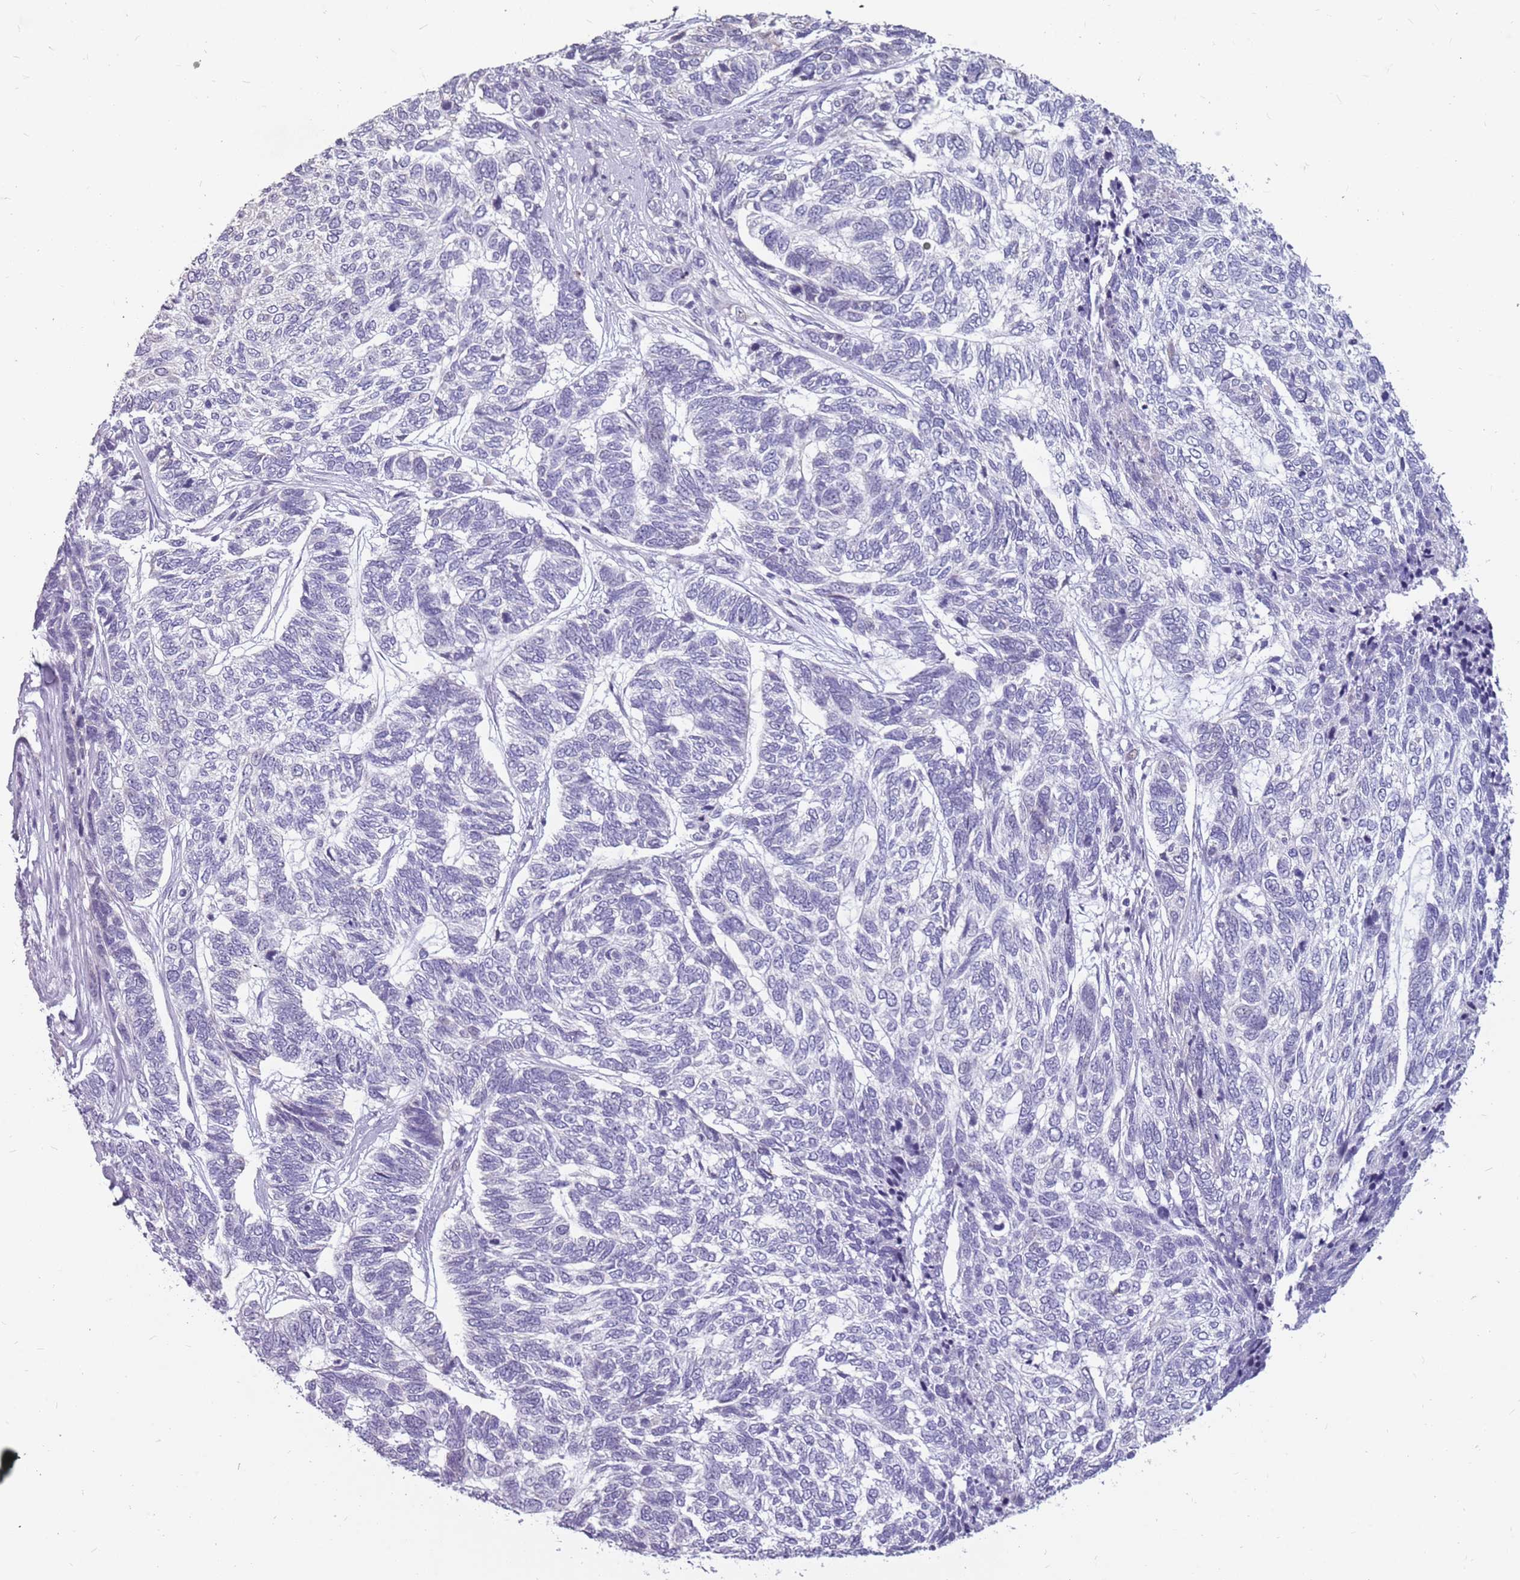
{"staining": {"intensity": "negative", "quantity": "none", "location": "none"}, "tissue": "skin cancer", "cell_type": "Tumor cells", "image_type": "cancer", "snomed": [{"axis": "morphology", "description": "Basal cell carcinoma"}, {"axis": "topography", "description": "Skin"}], "caption": "An immunohistochemistry histopathology image of skin cancer (basal cell carcinoma) is shown. There is no staining in tumor cells of skin cancer (basal cell carcinoma). The staining was performed using DAB (3,3'-diaminobenzidine) to visualize the protein expression in brown, while the nuclei were stained in blue with hematoxylin (Magnification: 20x).", "gene": "NEK6", "patient": {"sex": "female", "age": 65}}